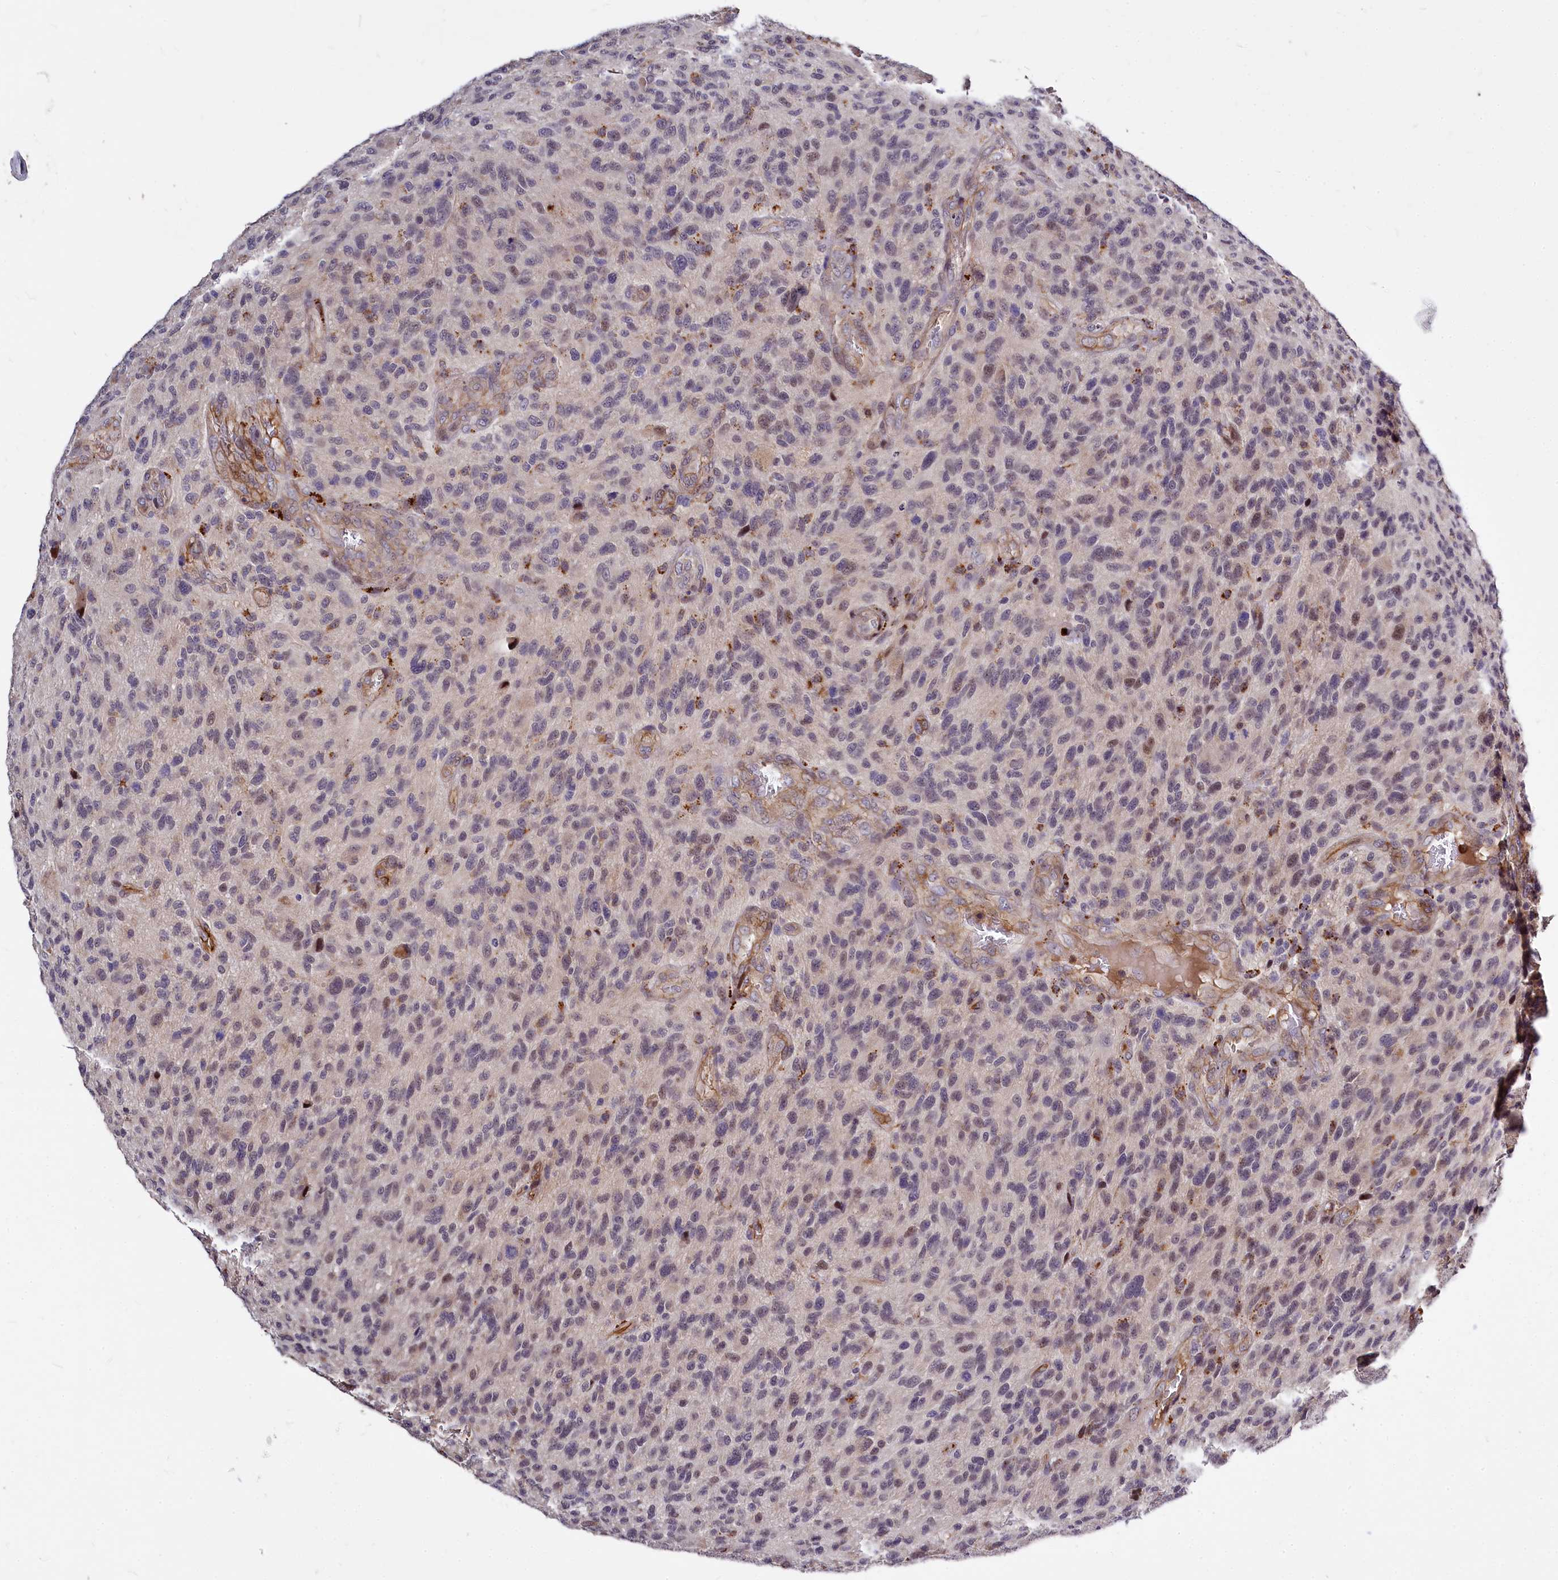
{"staining": {"intensity": "moderate", "quantity": "<25%", "location": "cytoplasmic/membranous"}, "tissue": "glioma", "cell_type": "Tumor cells", "image_type": "cancer", "snomed": [{"axis": "morphology", "description": "Glioma, malignant, High grade"}, {"axis": "topography", "description": "Brain"}], "caption": "Protein analysis of glioma tissue shows moderate cytoplasmic/membranous positivity in about <25% of tumor cells.", "gene": "ATG101", "patient": {"sex": "male", "age": 47}}